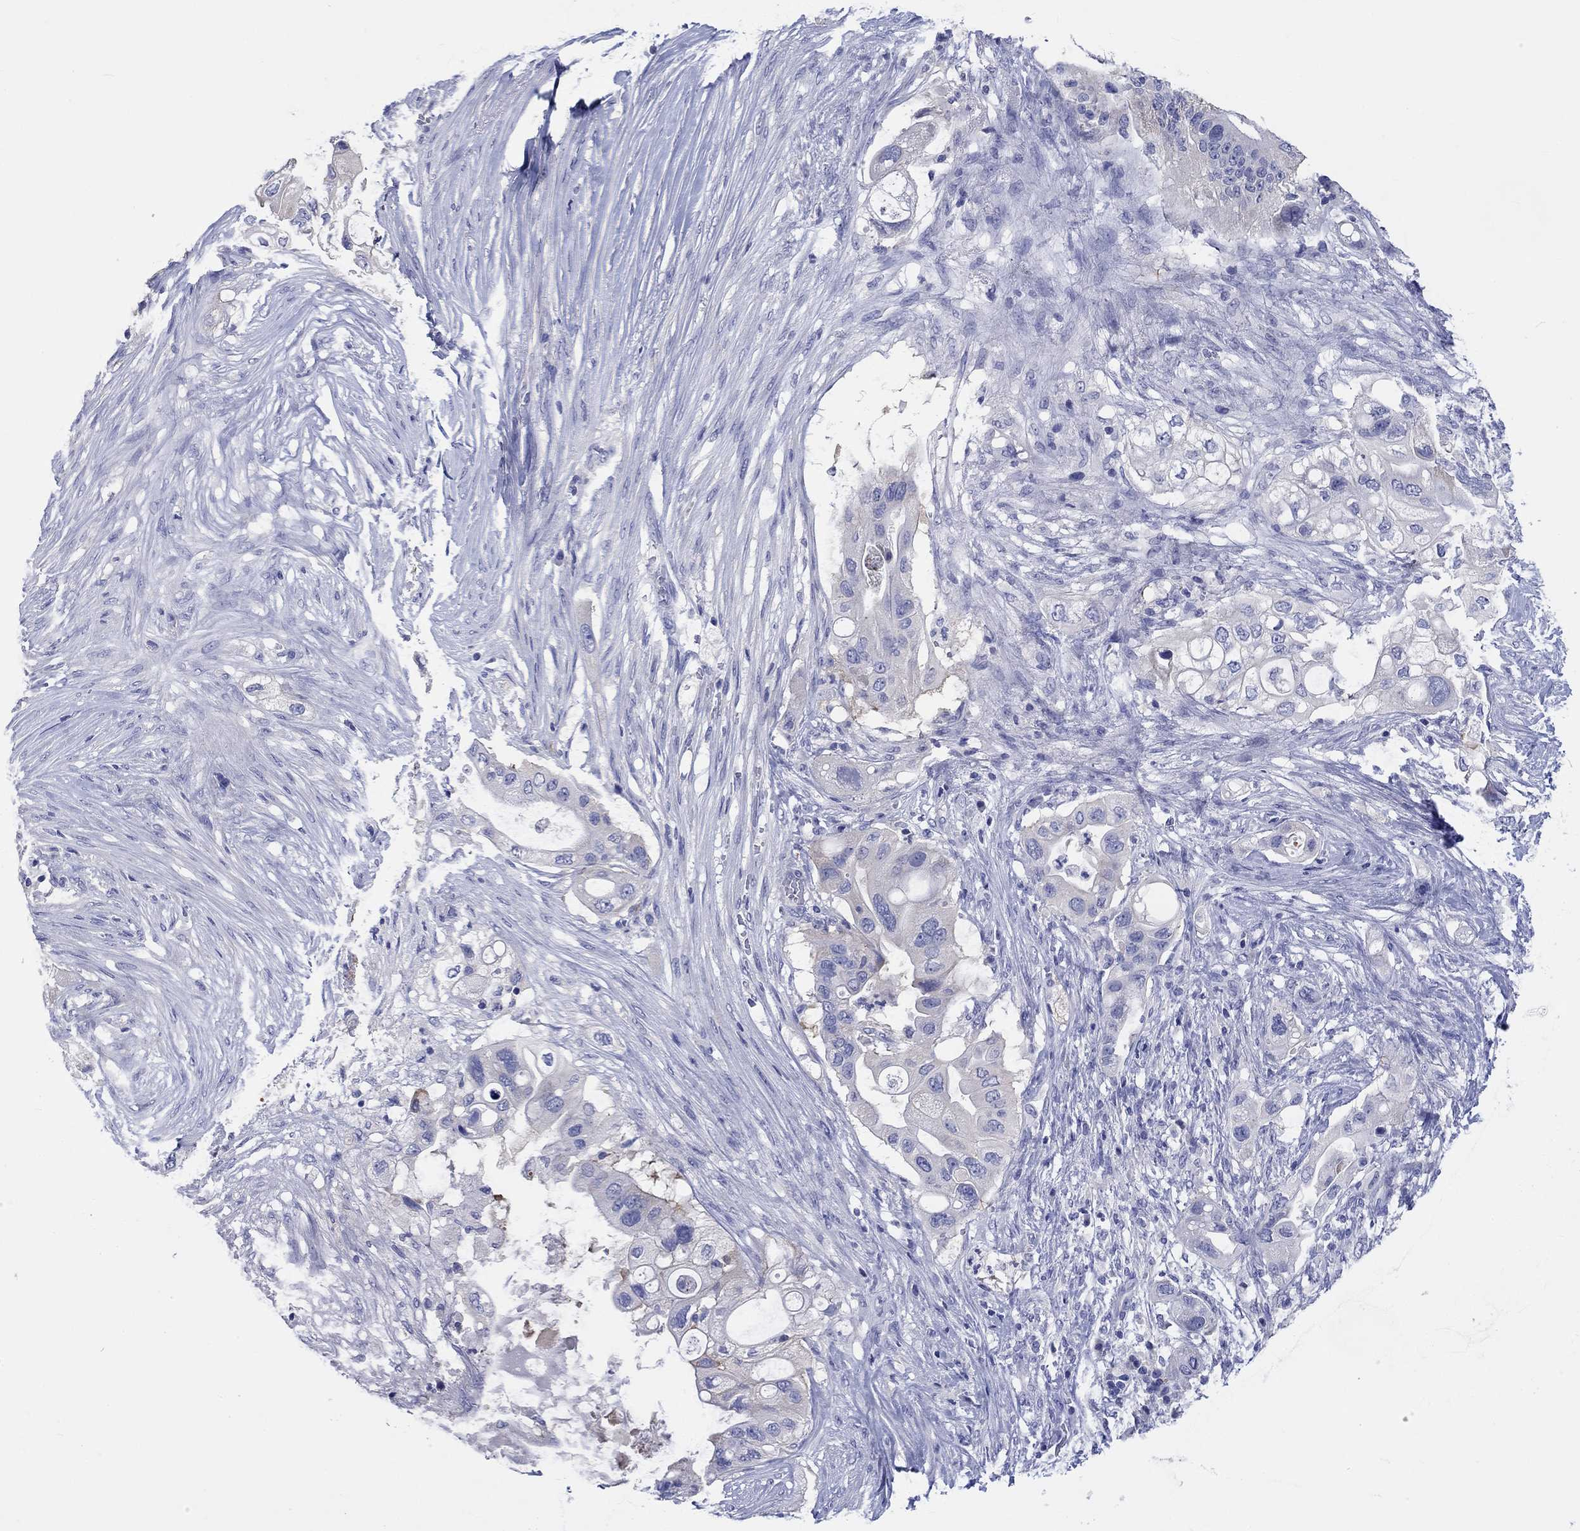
{"staining": {"intensity": "negative", "quantity": "none", "location": "none"}, "tissue": "pancreatic cancer", "cell_type": "Tumor cells", "image_type": "cancer", "snomed": [{"axis": "morphology", "description": "Adenocarcinoma, NOS"}, {"axis": "topography", "description": "Pancreas"}], "caption": "Protein analysis of pancreatic cancer (adenocarcinoma) demonstrates no significant positivity in tumor cells.", "gene": "TOMM20L", "patient": {"sex": "female", "age": 72}}